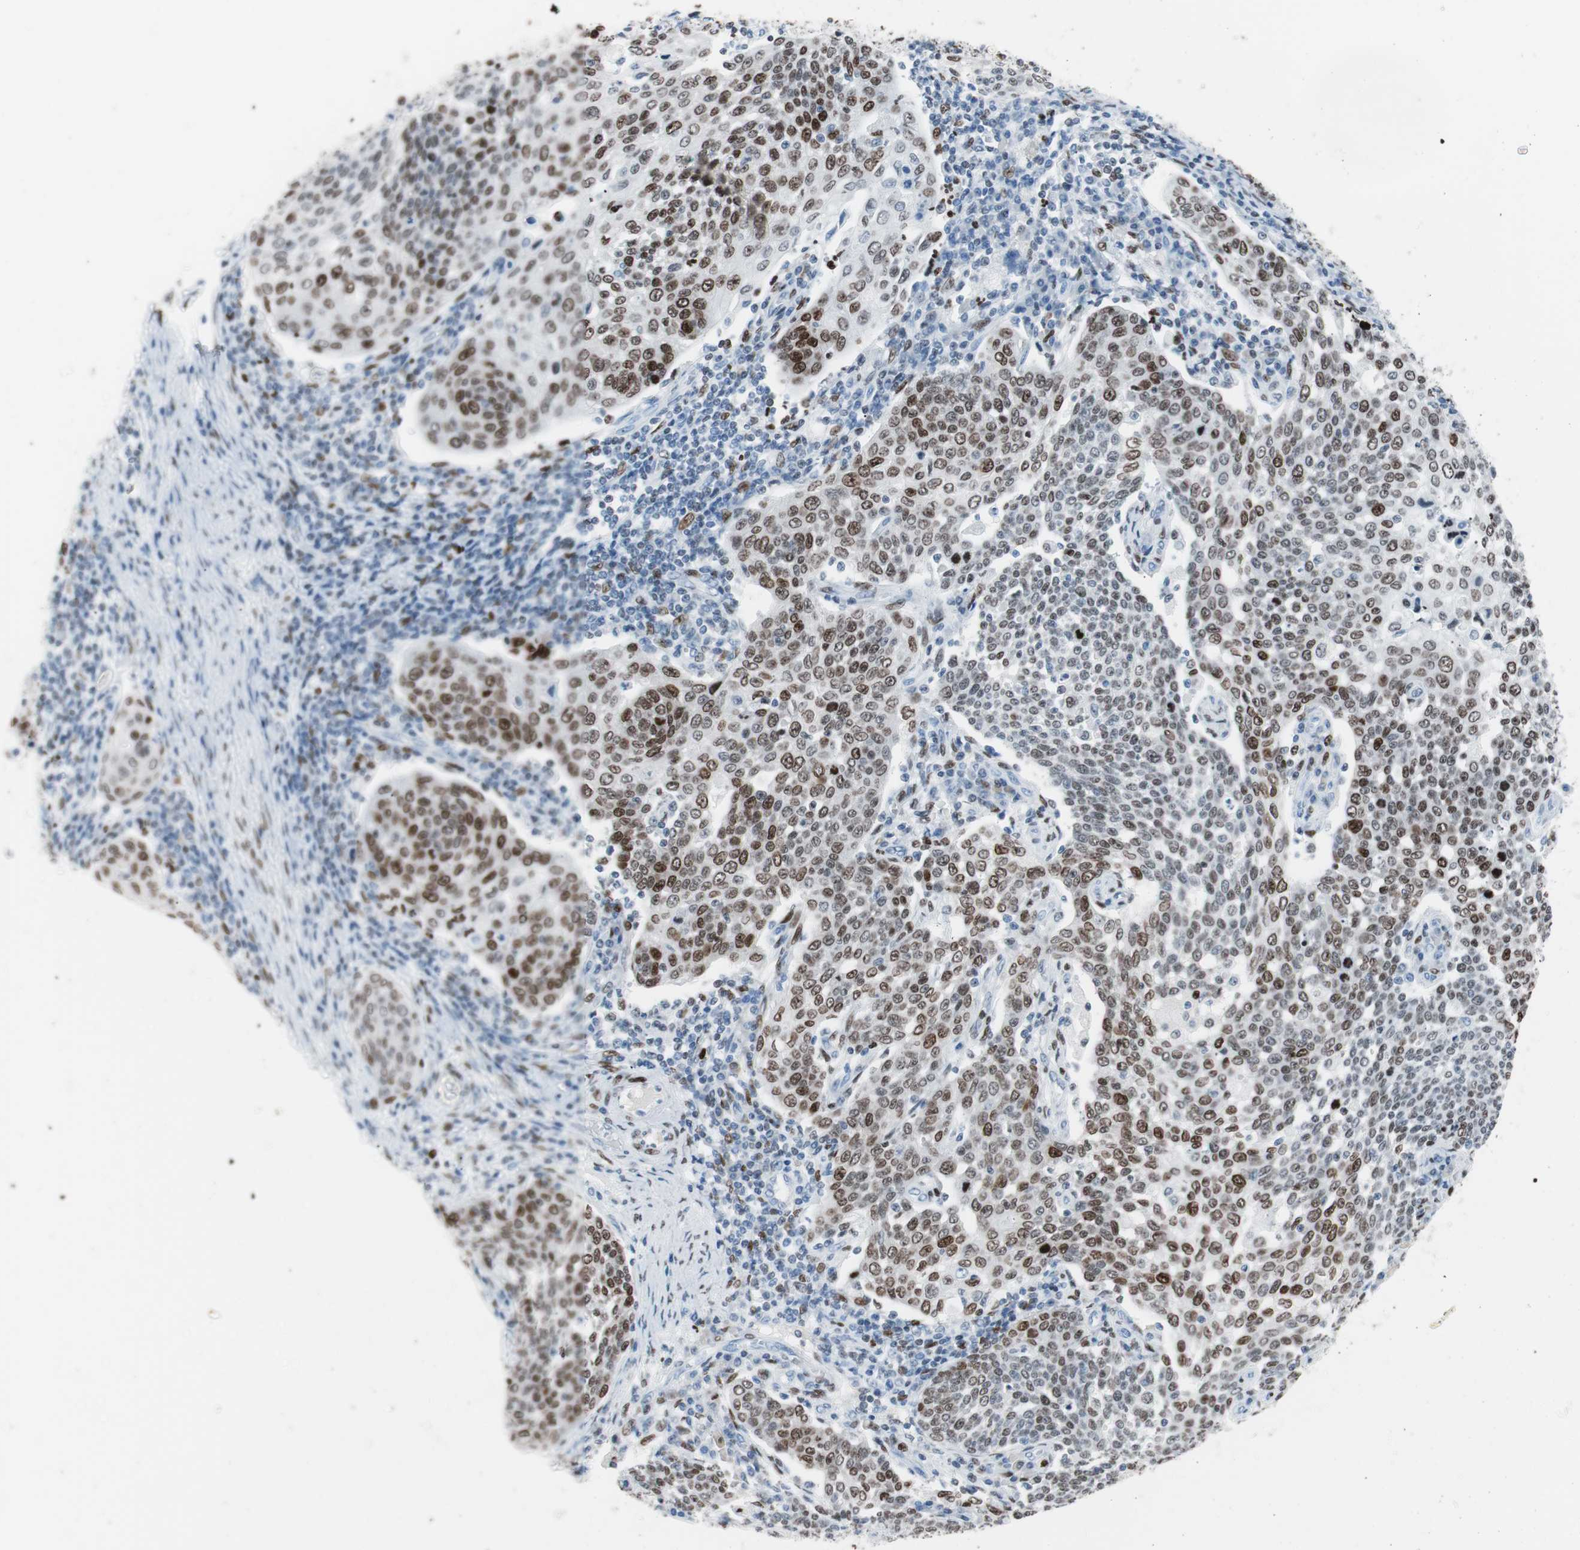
{"staining": {"intensity": "moderate", "quantity": "25%-75%", "location": "nuclear"}, "tissue": "cervical cancer", "cell_type": "Tumor cells", "image_type": "cancer", "snomed": [{"axis": "morphology", "description": "Squamous cell carcinoma, NOS"}, {"axis": "topography", "description": "Cervix"}], "caption": "An immunohistochemistry photomicrograph of tumor tissue is shown. Protein staining in brown highlights moderate nuclear positivity in squamous cell carcinoma (cervical) within tumor cells.", "gene": "CEBPB", "patient": {"sex": "female", "age": 34}}